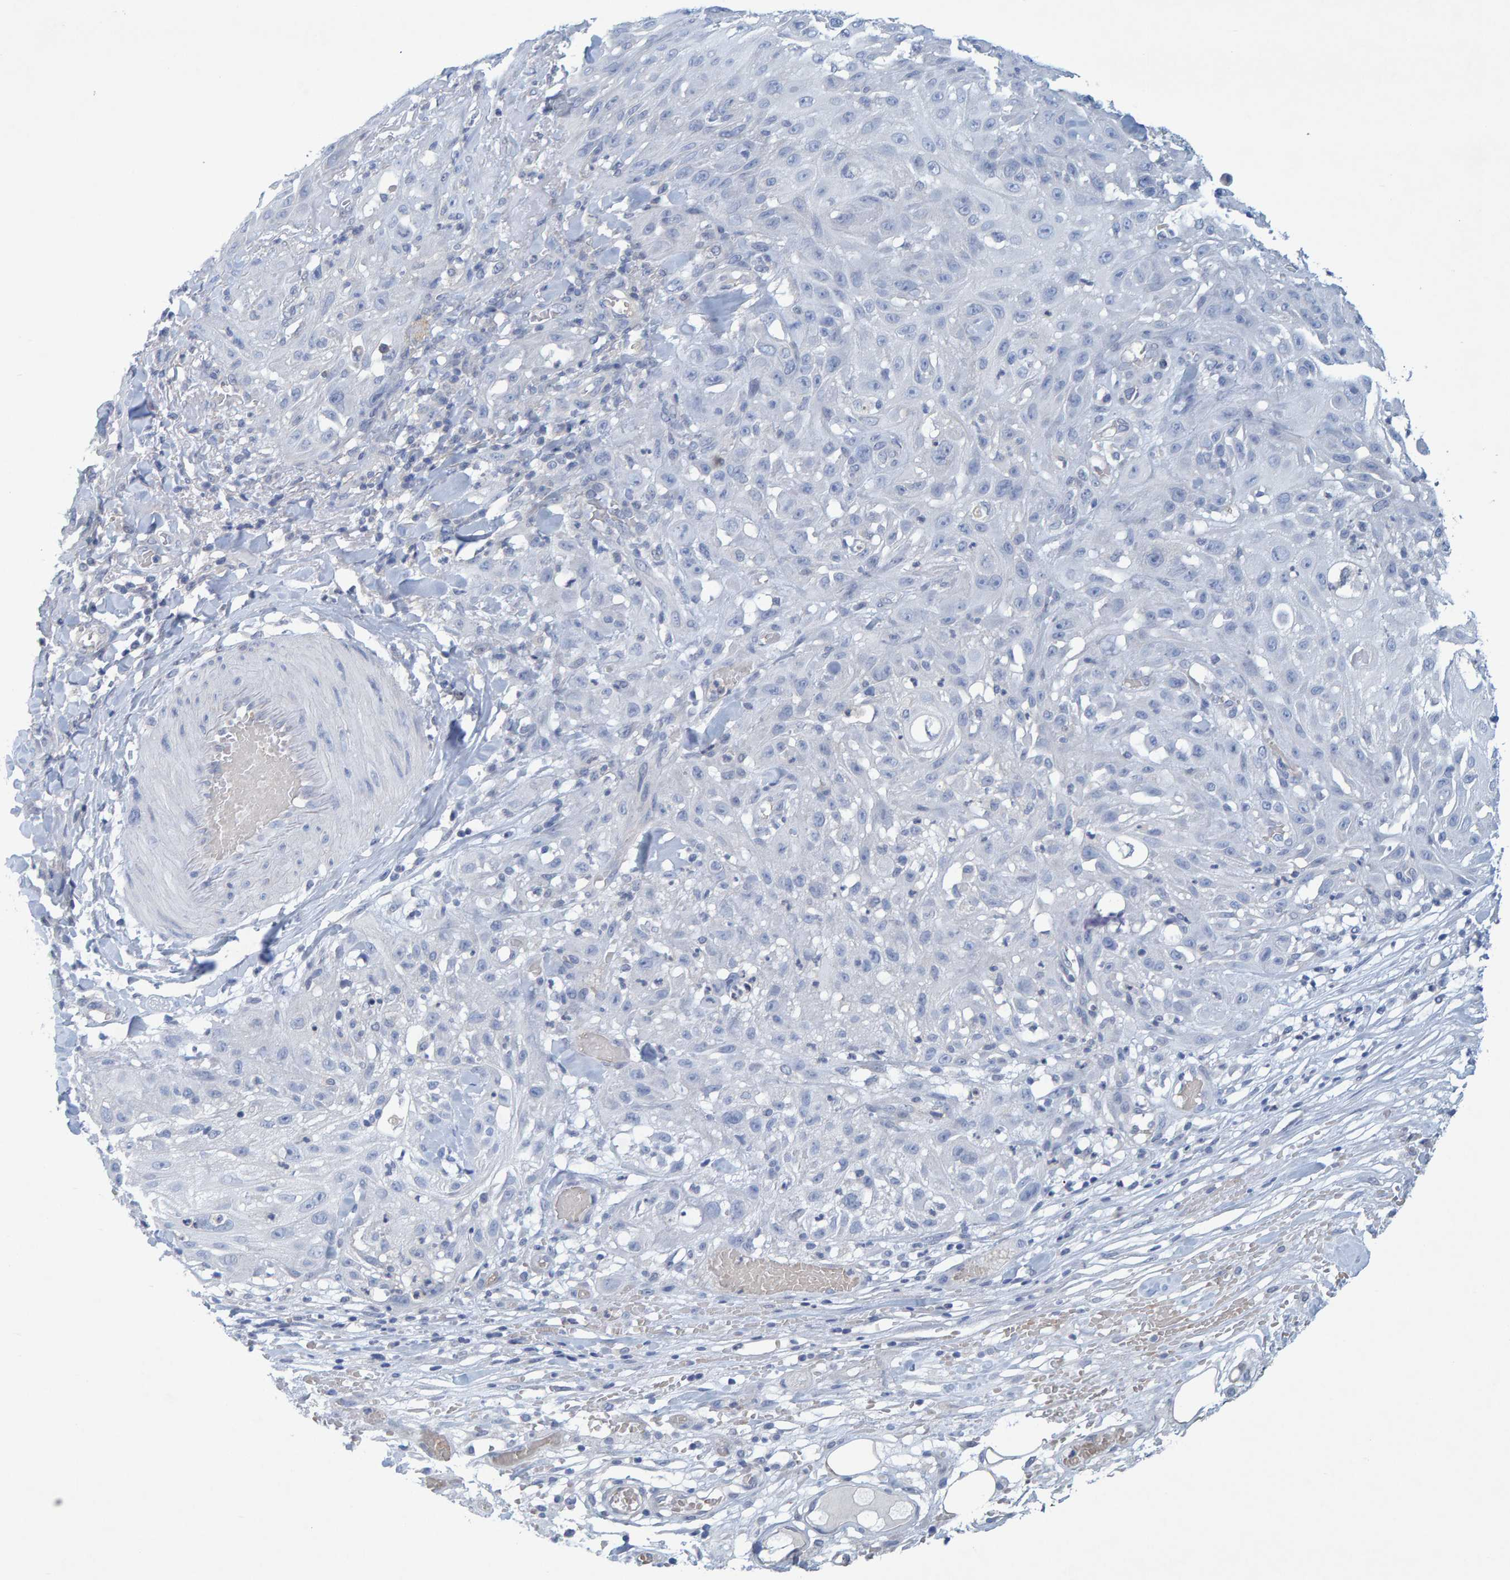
{"staining": {"intensity": "negative", "quantity": "none", "location": "none"}, "tissue": "skin cancer", "cell_type": "Tumor cells", "image_type": "cancer", "snomed": [{"axis": "morphology", "description": "Squamous cell carcinoma, NOS"}, {"axis": "topography", "description": "Skin"}], "caption": "High power microscopy photomicrograph of an immunohistochemistry histopathology image of skin cancer (squamous cell carcinoma), revealing no significant staining in tumor cells.", "gene": "ALAD", "patient": {"sex": "male", "age": 75}}